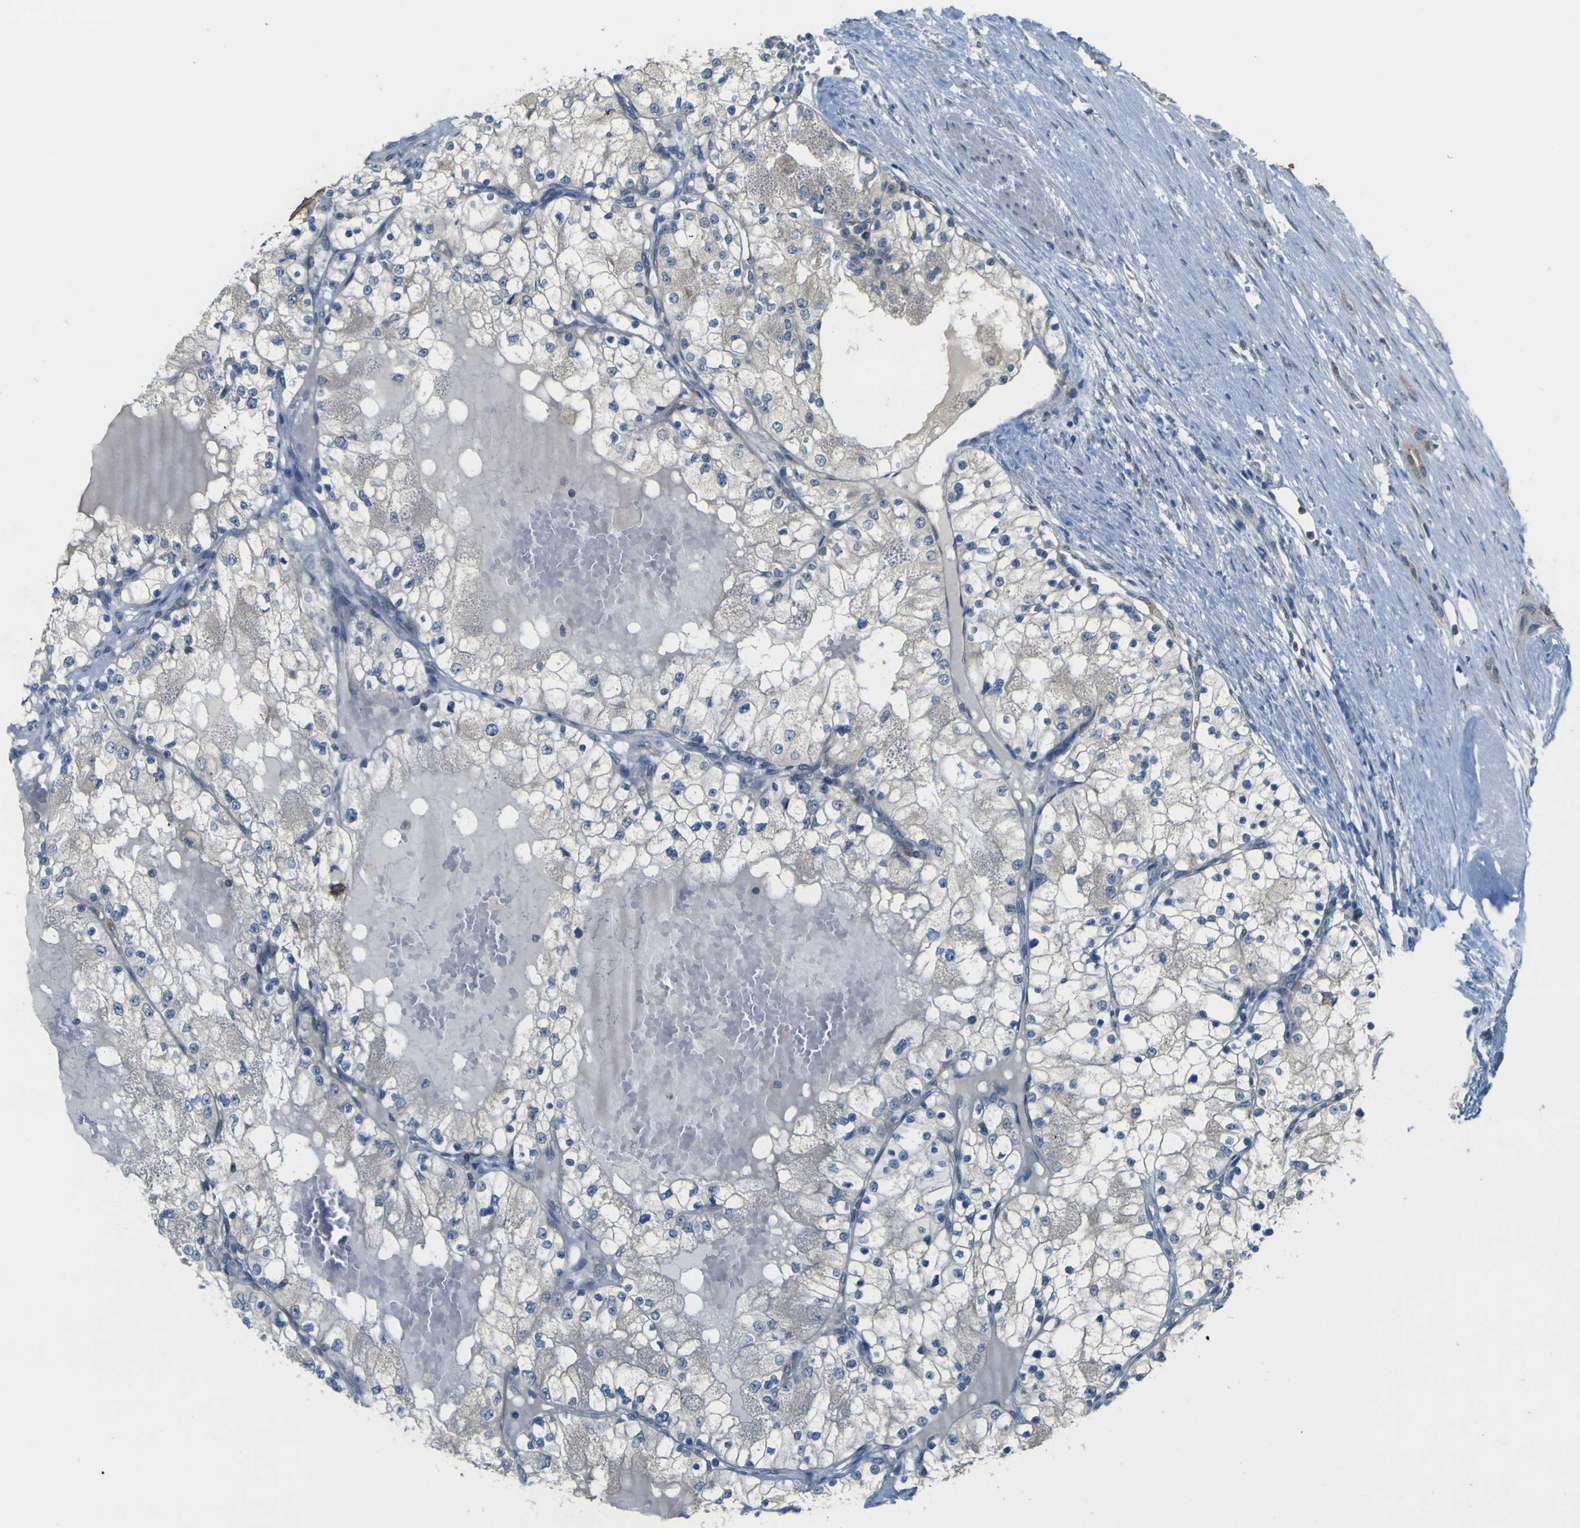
{"staining": {"intensity": "negative", "quantity": "none", "location": "none"}, "tissue": "renal cancer", "cell_type": "Tumor cells", "image_type": "cancer", "snomed": [{"axis": "morphology", "description": "Adenocarcinoma, NOS"}, {"axis": "topography", "description": "Kidney"}], "caption": "Immunohistochemistry (IHC) of human renal cancer displays no expression in tumor cells.", "gene": "IGF2R", "patient": {"sex": "male", "age": 68}}